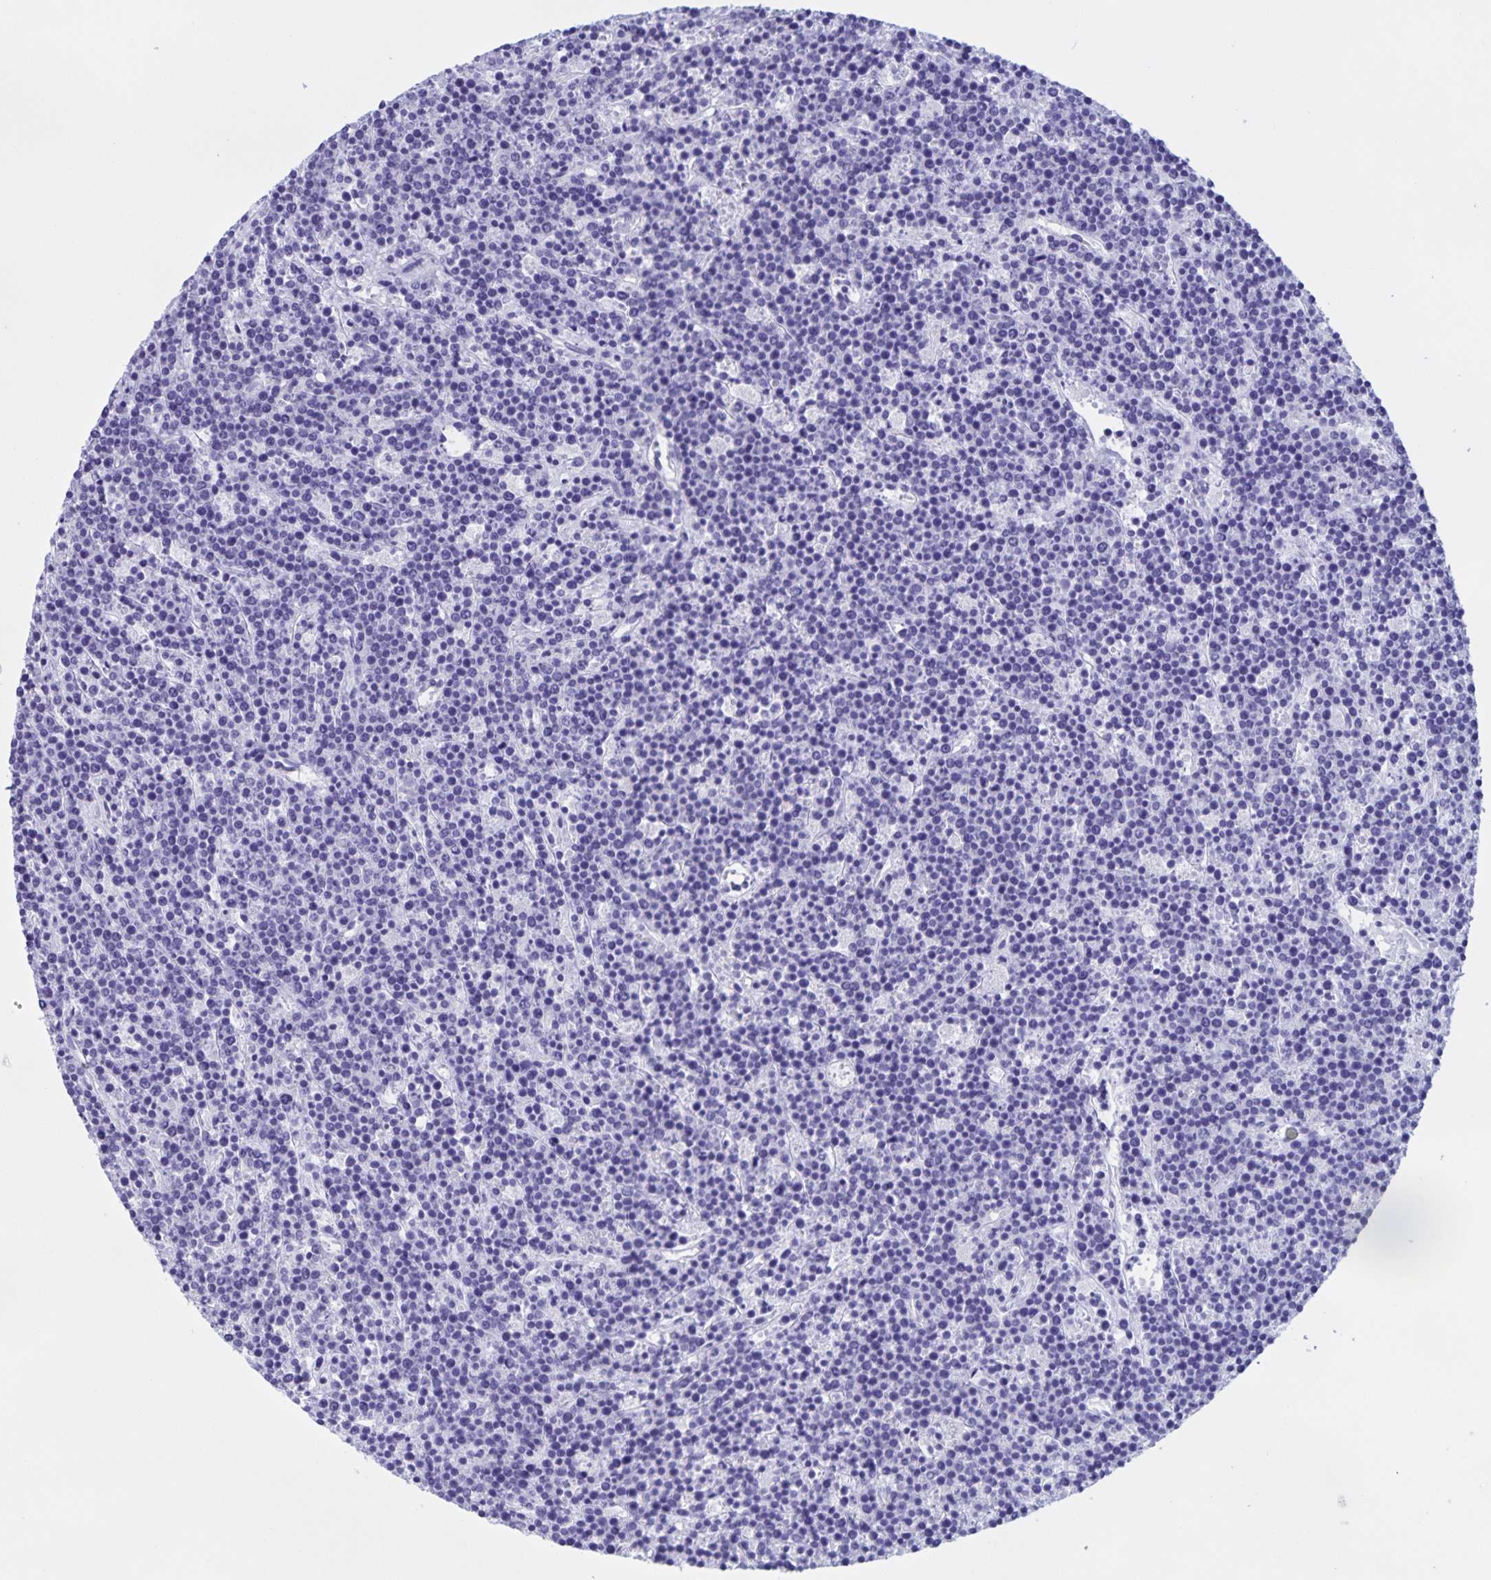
{"staining": {"intensity": "negative", "quantity": "none", "location": "none"}, "tissue": "lymphoma", "cell_type": "Tumor cells", "image_type": "cancer", "snomed": [{"axis": "morphology", "description": "Malignant lymphoma, non-Hodgkin's type, High grade"}, {"axis": "topography", "description": "Ovary"}], "caption": "Immunohistochemical staining of human lymphoma shows no significant expression in tumor cells.", "gene": "TGIF2LX", "patient": {"sex": "female", "age": 56}}